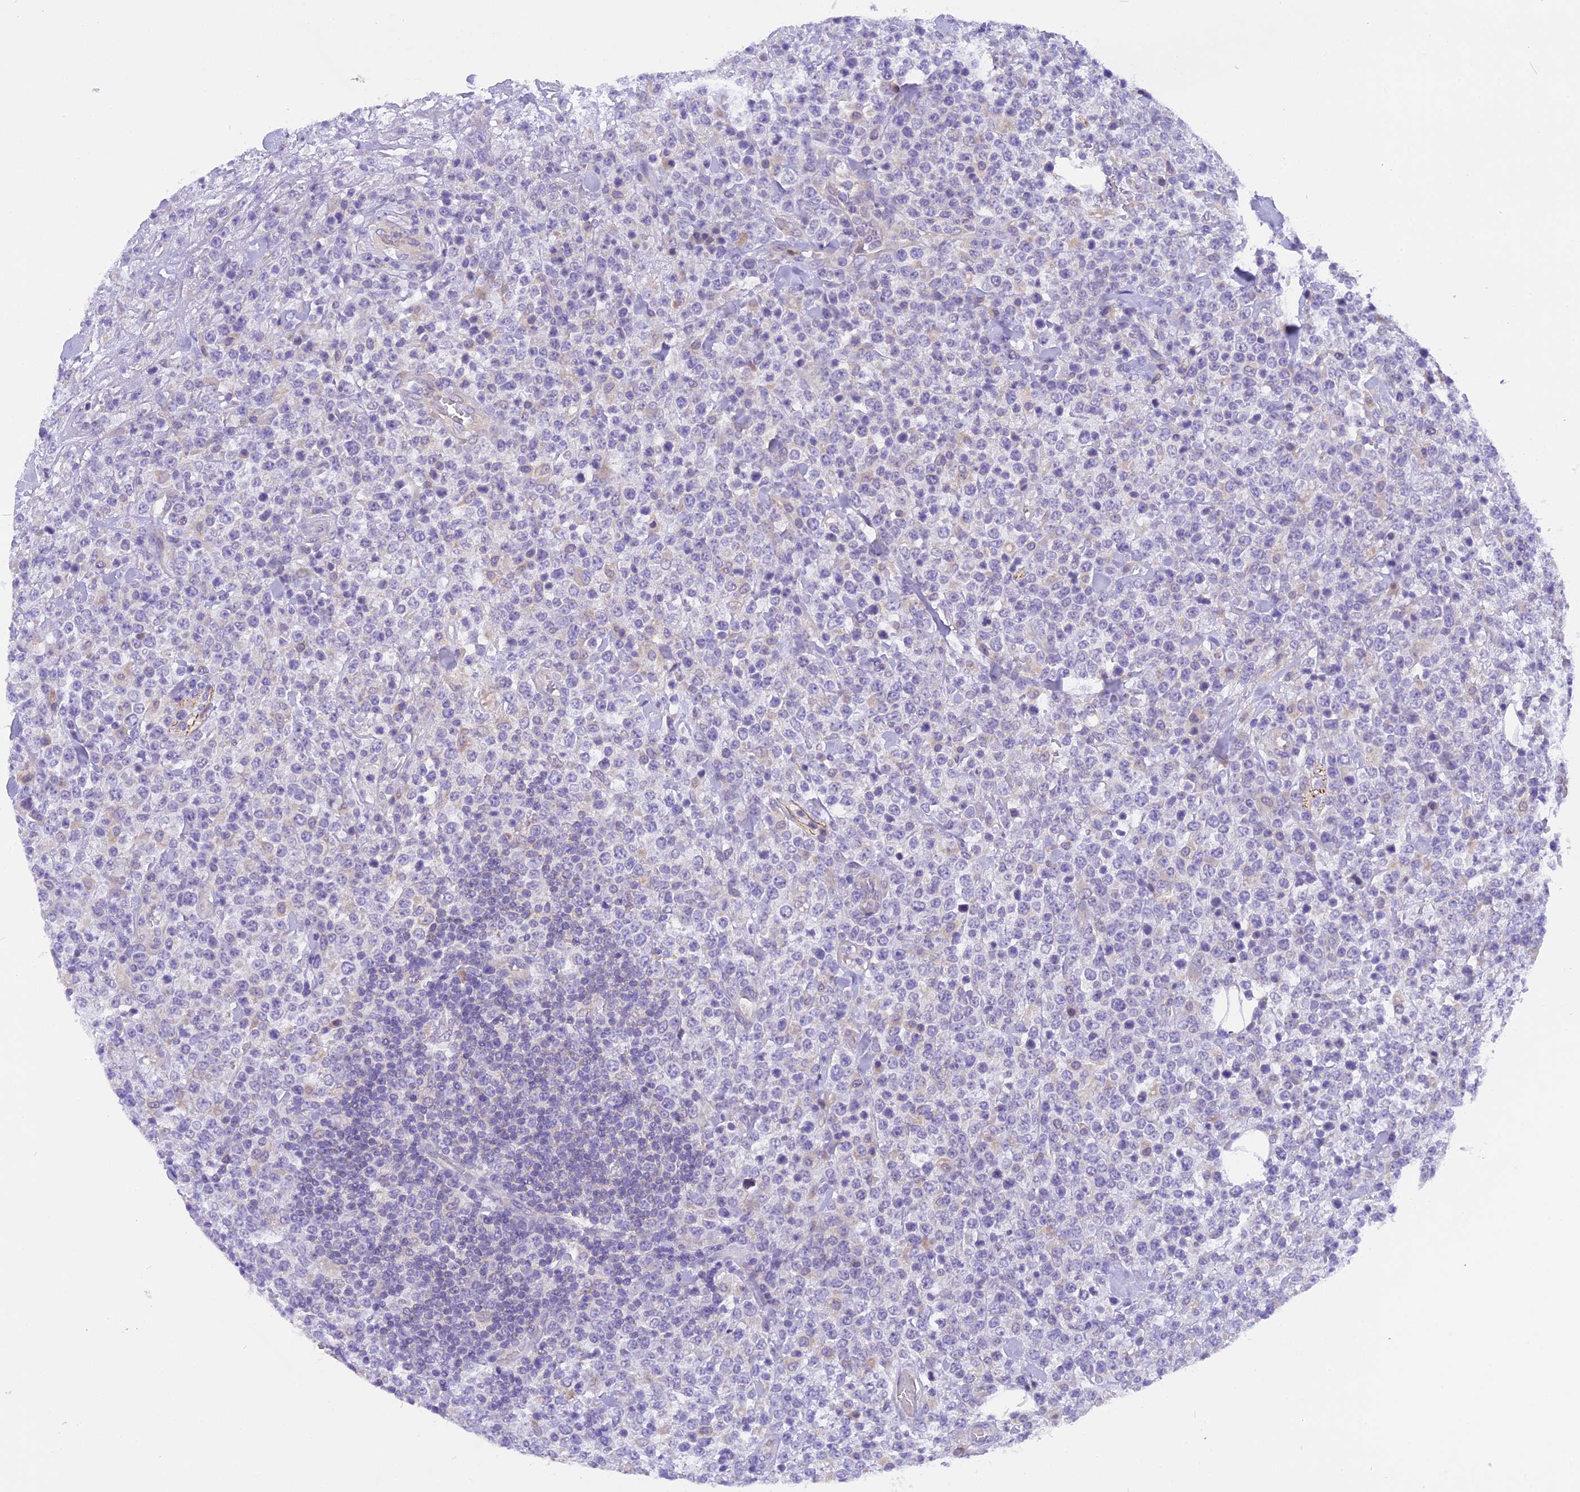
{"staining": {"intensity": "negative", "quantity": "none", "location": "none"}, "tissue": "lymphoma", "cell_type": "Tumor cells", "image_type": "cancer", "snomed": [{"axis": "morphology", "description": "Malignant lymphoma, non-Hodgkin's type, High grade"}, {"axis": "topography", "description": "Colon"}], "caption": "Lymphoma was stained to show a protein in brown. There is no significant expression in tumor cells.", "gene": "TRIM3", "patient": {"sex": "female", "age": 53}}